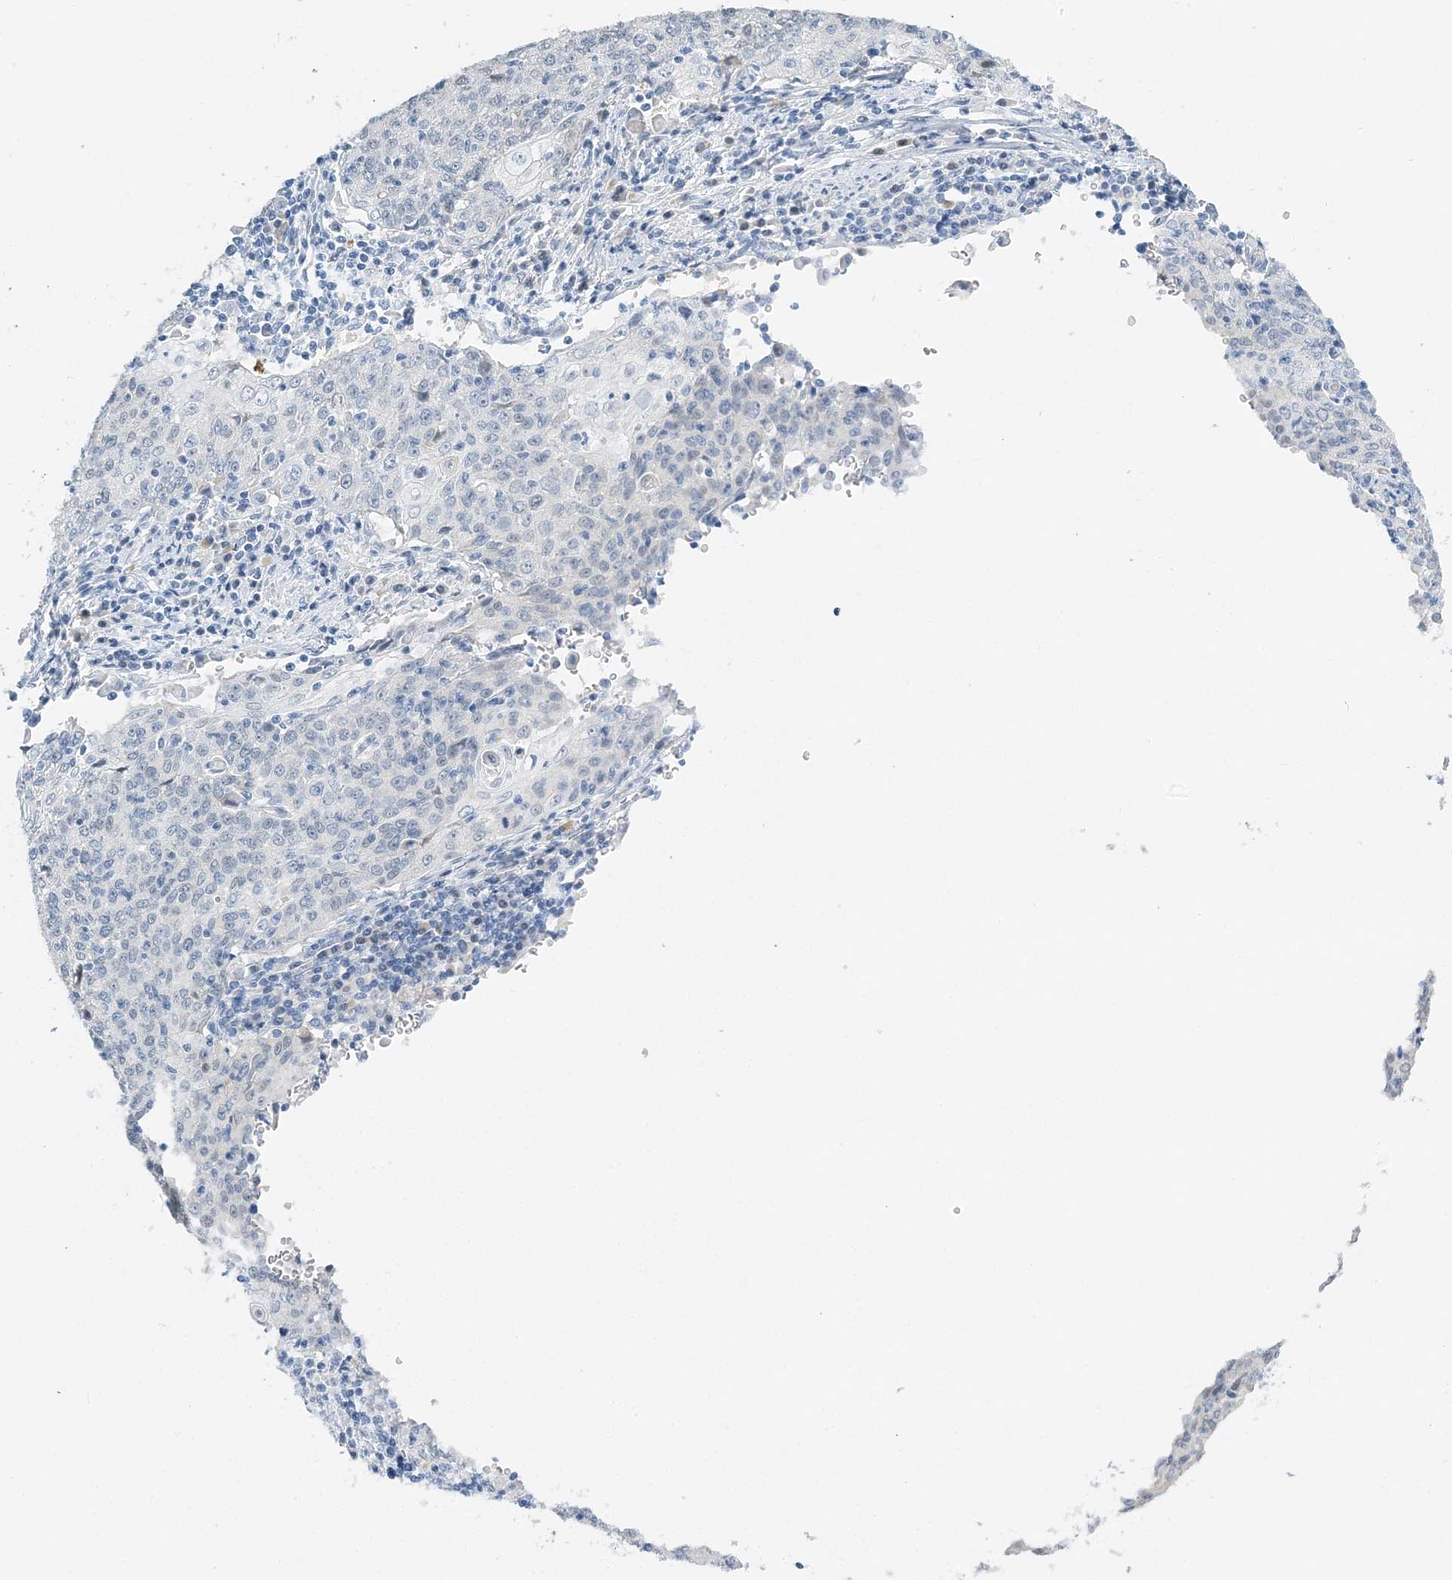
{"staining": {"intensity": "negative", "quantity": "none", "location": "none"}, "tissue": "cervical cancer", "cell_type": "Tumor cells", "image_type": "cancer", "snomed": [{"axis": "morphology", "description": "Squamous cell carcinoma, NOS"}, {"axis": "topography", "description": "Cervix"}], "caption": "Immunohistochemistry (IHC) of cervical cancer shows no staining in tumor cells.", "gene": "VILL", "patient": {"sex": "female", "age": 48}}